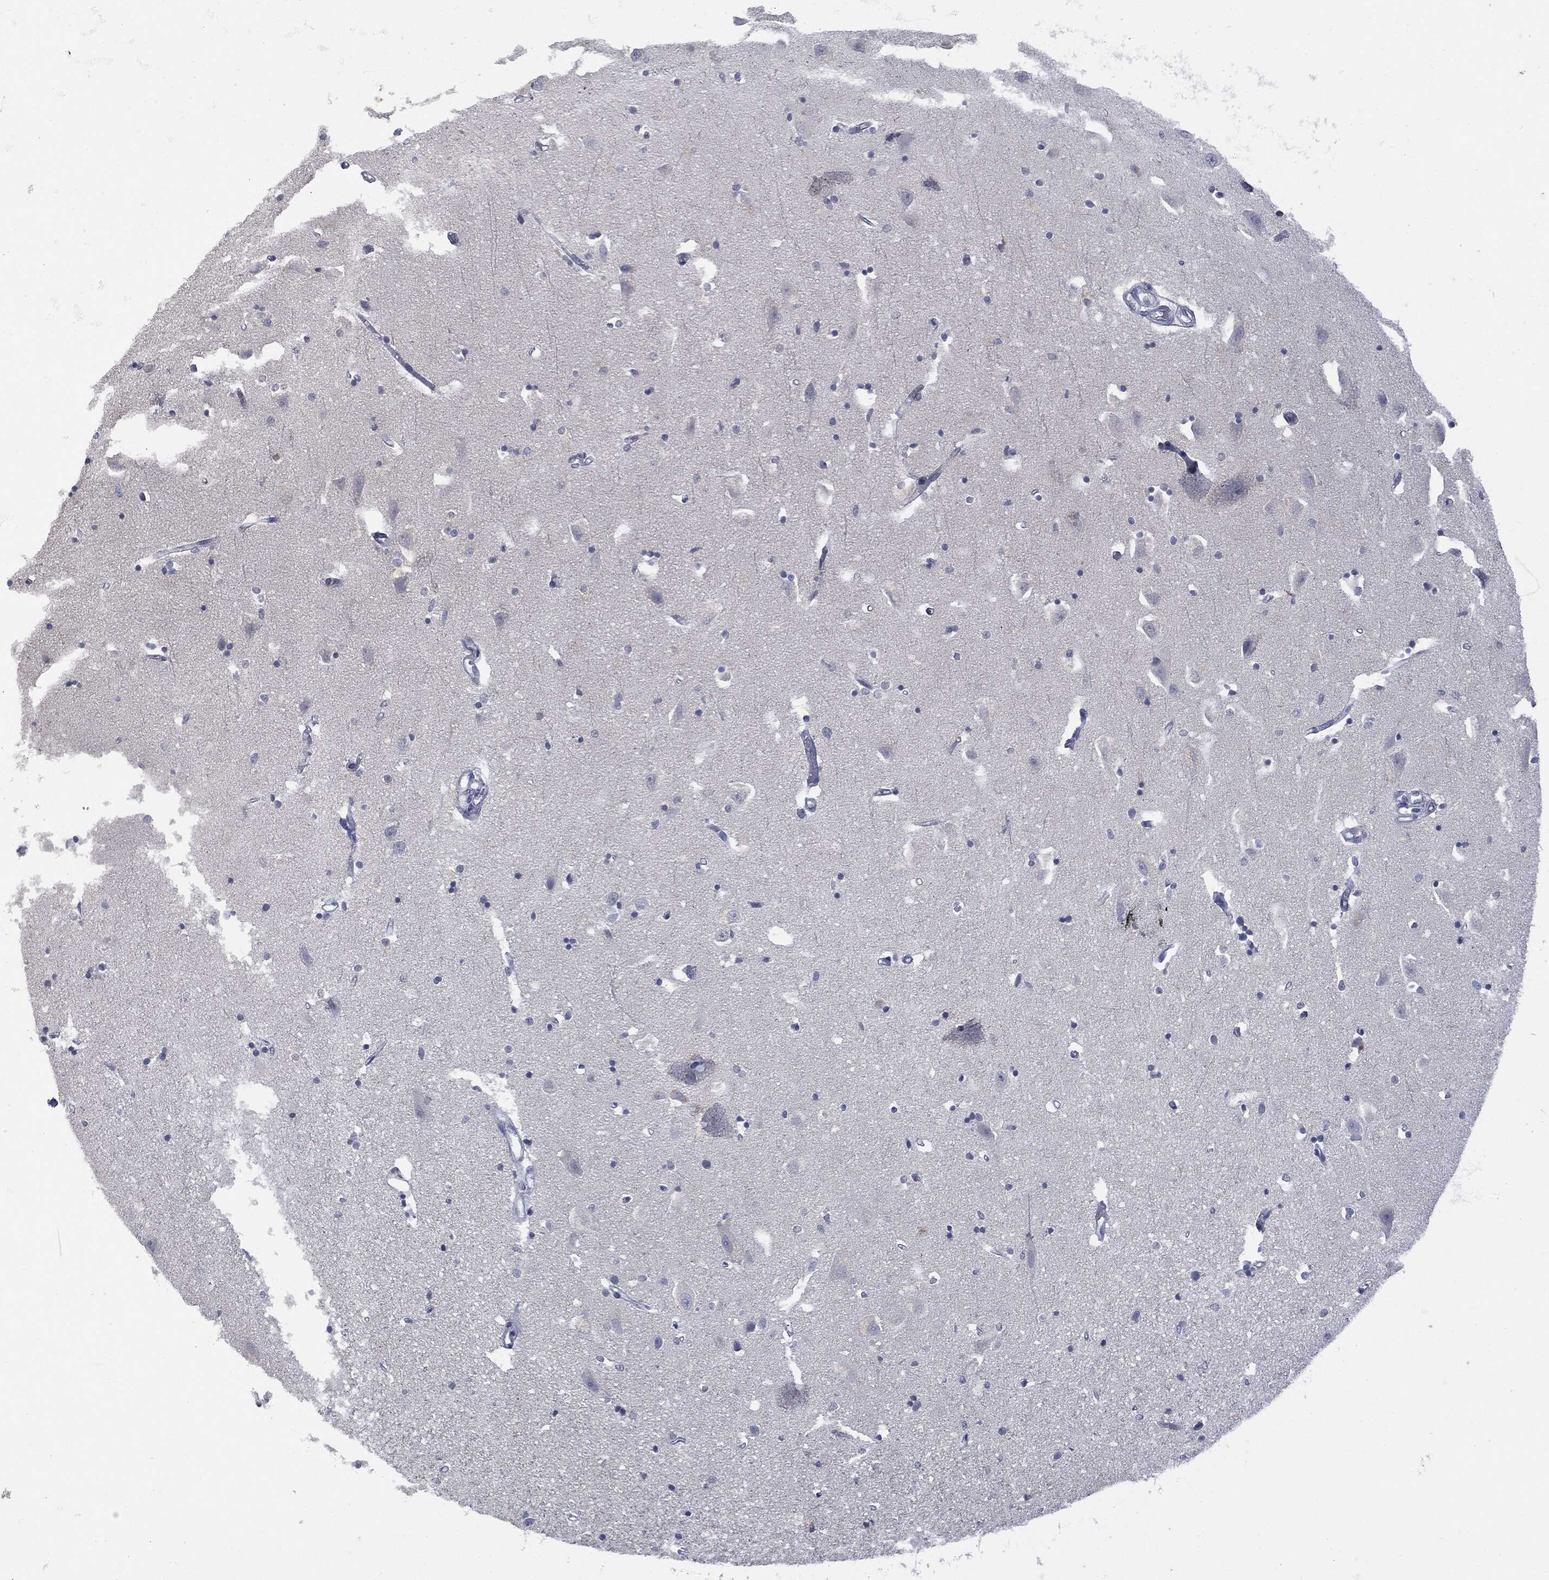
{"staining": {"intensity": "negative", "quantity": "none", "location": "none"}, "tissue": "hippocampus", "cell_type": "Glial cells", "image_type": "normal", "snomed": [{"axis": "morphology", "description": "Normal tissue, NOS"}, {"axis": "topography", "description": "Lateral ventricle wall"}, {"axis": "topography", "description": "Hippocampus"}], "caption": "Immunohistochemistry image of unremarkable hippocampus stained for a protein (brown), which shows no expression in glial cells. (Immunohistochemistry, brightfield microscopy, high magnification).", "gene": "UBE2C", "patient": {"sex": "female", "age": 63}}